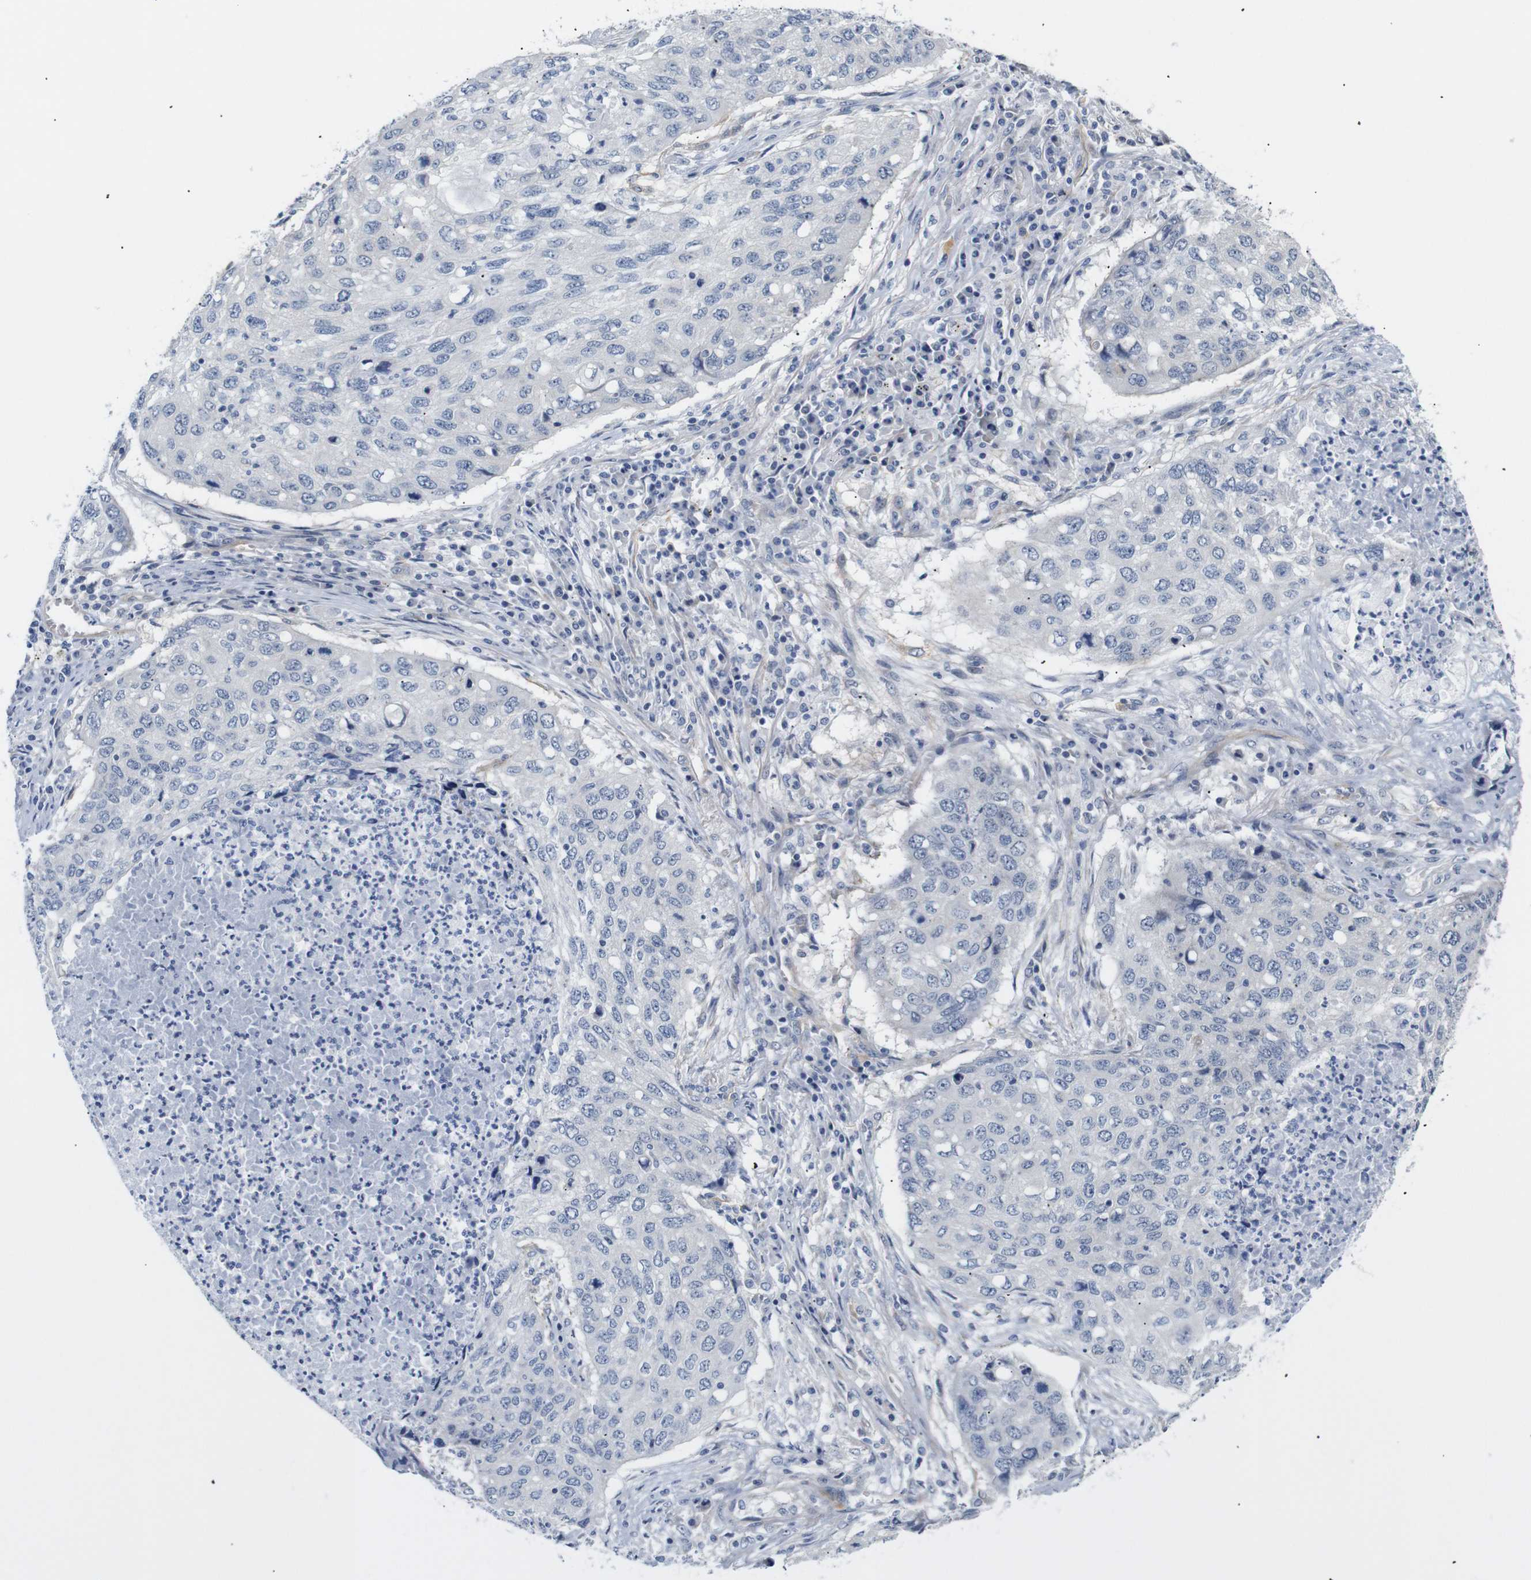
{"staining": {"intensity": "negative", "quantity": "none", "location": "none"}, "tissue": "lung cancer", "cell_type": "Tumor cells", "image_type": "cancer", "snomed": [{"axis": "morphology", "description": "Squamous cell carcinoma, NOS"}, {"axis": "topography", "description": "Lung"}], "caption": "IHC image of neoplastic tissue: human lung squamous cell carcinoma stained with DAB exhibits no significant protein positivity in tumor cells.", "gene": "STMN3", "patient": {"sex": "female", "age": 63}}